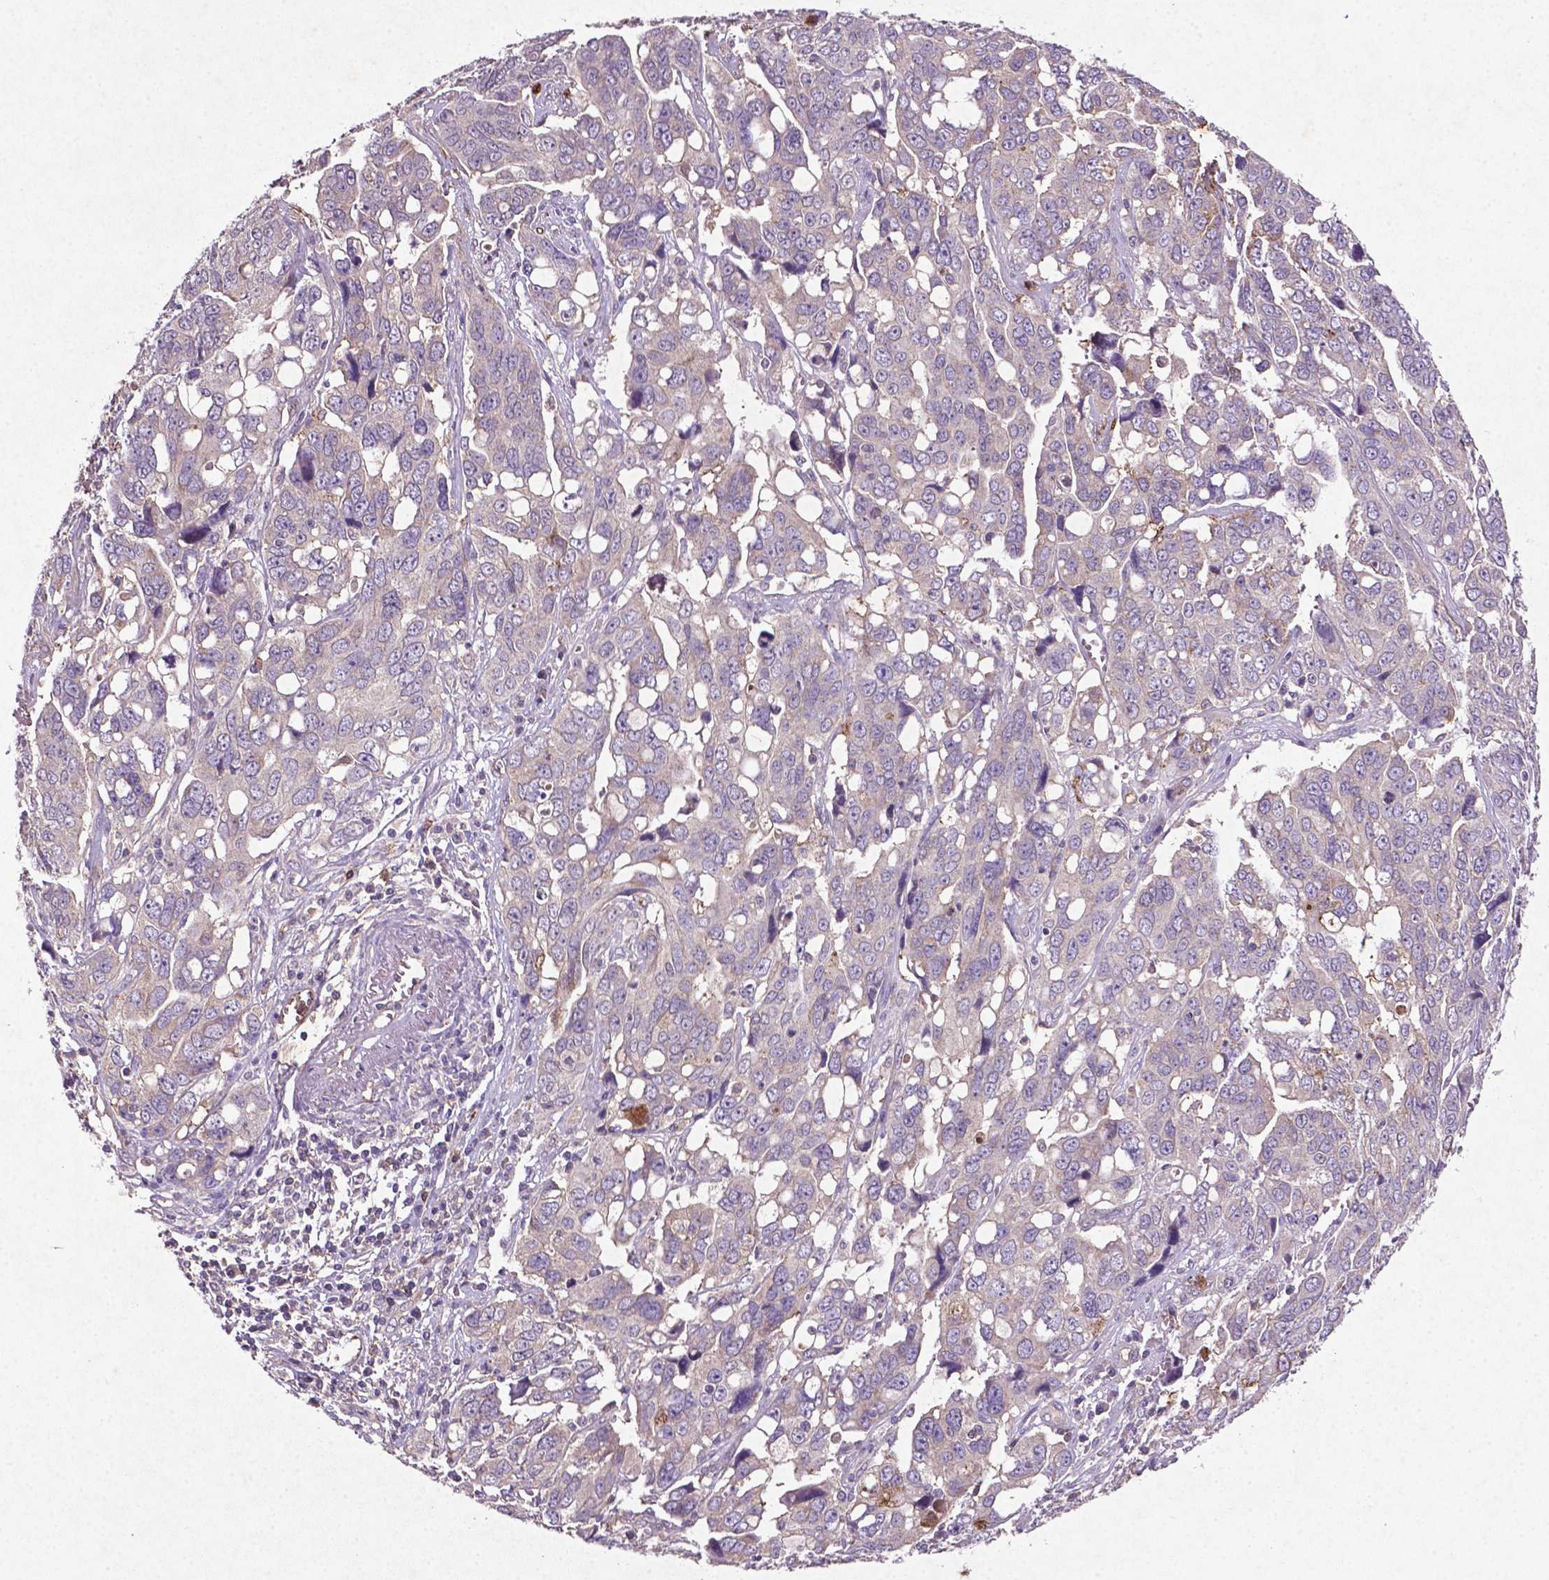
{"staining": {"intensity": "negative", "quantity": "none", "location": "none"}, "tissue": "ovarian cancer", "cell_type": "Tumor cells", "image_type": "cancer", "snomed": [{"axis": "morphology", "description": "Carcinoma, endometroid"}, {"axis": "topography", "description": "Ovary"}], "caption": "Ovarian cancer was stained to show a protein in brown. There is no significant staining in tumor cells.", "gene": "MTOR", "patient": {"sex": "female", "age": 78}}